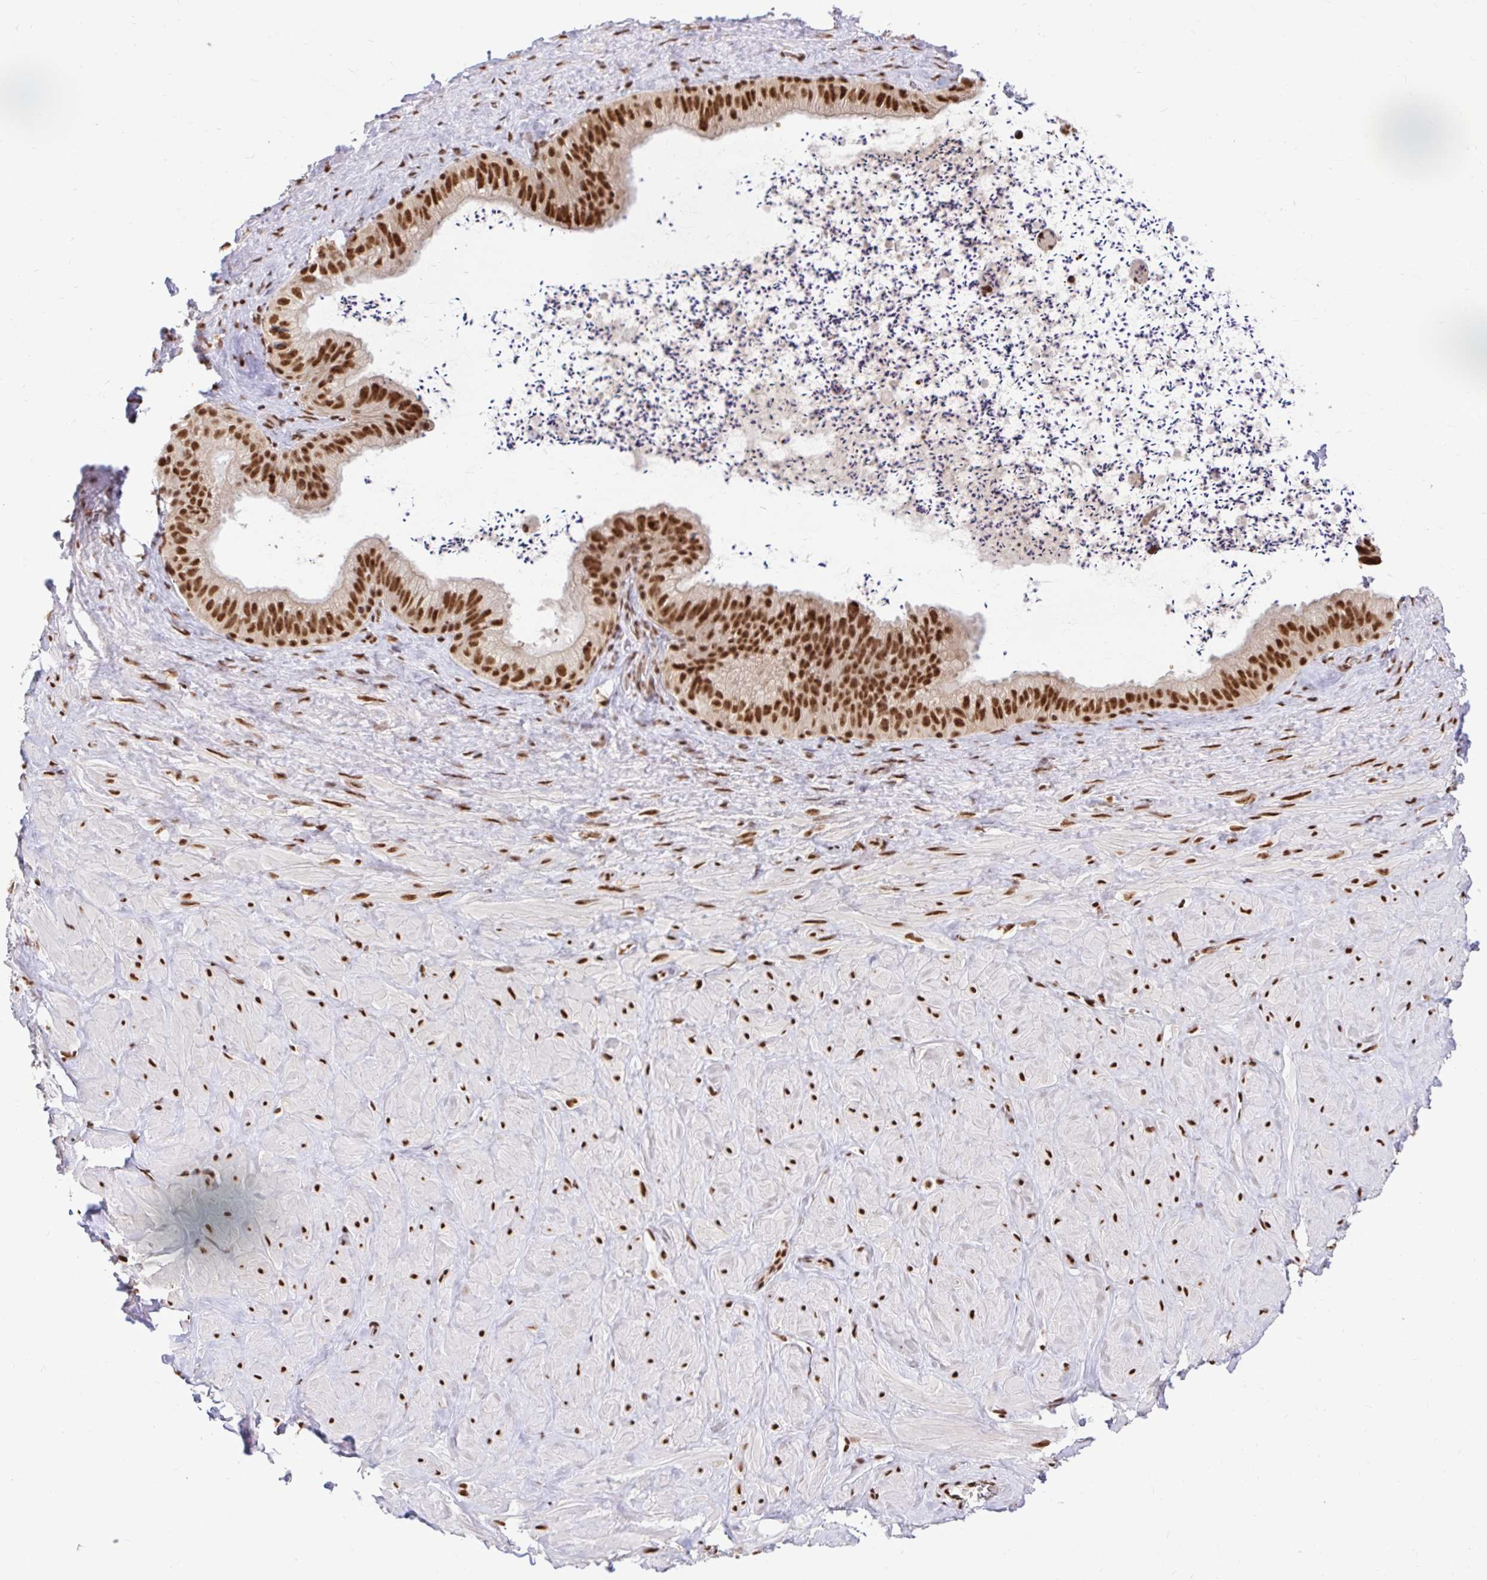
{"staining": {"intensity": "moderate", "quantity": "25%-75%", "location": "nuclear"}, "tissue": "adipose tissue", "cell_type": "Adipocytes", "image_type": "normal", "snomed": [{"axis": "morphology", "description": "Normal tissue, NOS"}, {"axis": "topography", "description": "Vascular tissue"}, {"axis": "topography", "description": "Peripheral nerve tissue"}], "caption": "High-magnification brightfield microscopy of benign adipose tissue stained with DAB (brown) and counterstained with hematoxylin (blue). adipocytes exhibit moderate nuclear expression is appreciated in about25%-75% of cells.", "gene": "ABCA9", "patient": {"sex": "male", "age": 41}}